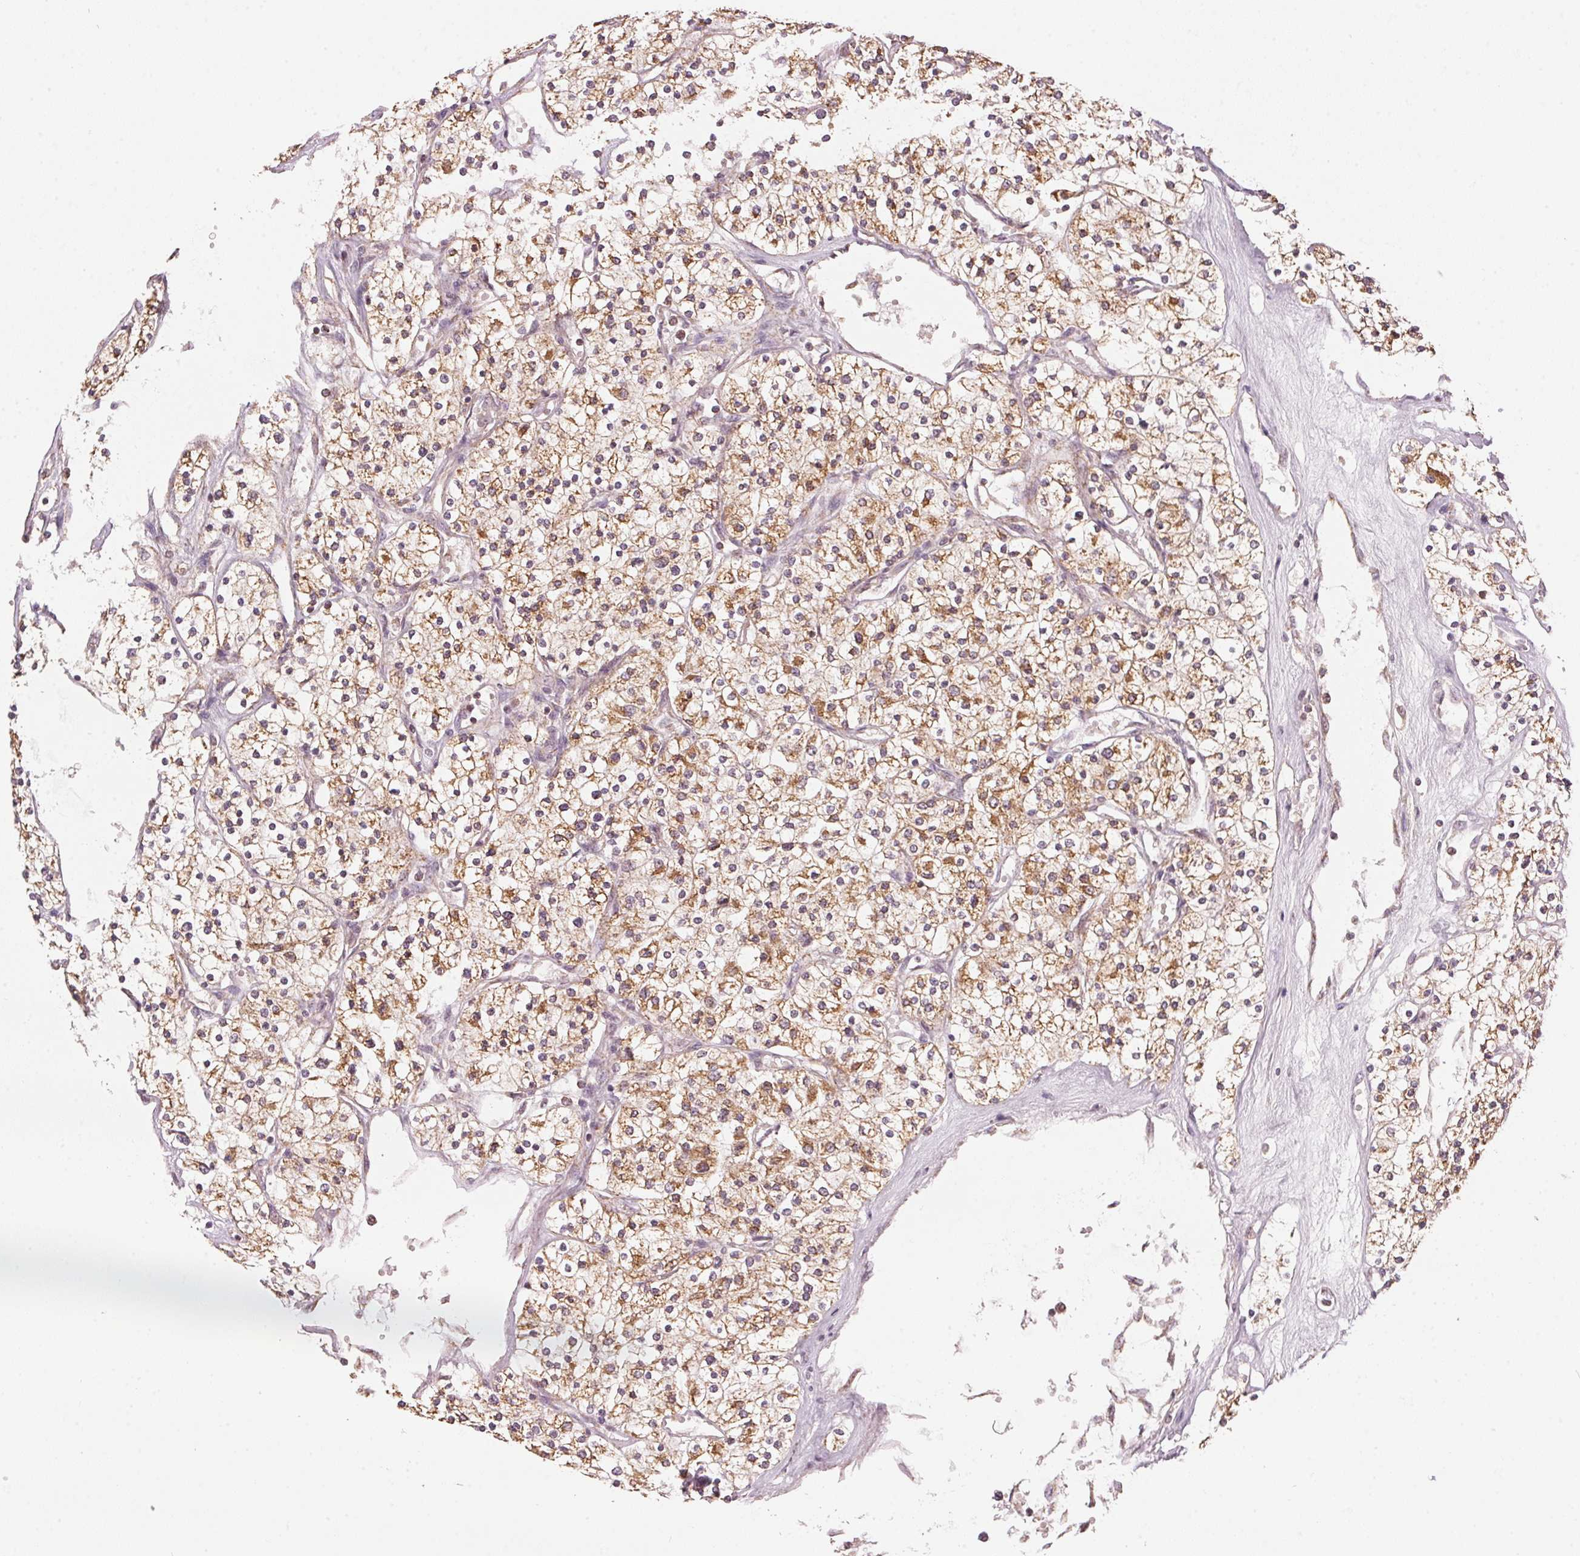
{"staining": {"intensity": "moderate", "quantity": ">75%", "location": "cytoplasmic/membranous"}, "tissue": "renal cancer", "cell_type": "Tumor cells", "image_type": "cancer", "snomed": [{"axis": "morphology", "description": "Adenocarcinoma, NOS"}, {"axis": "topography", "description": "Kidney"}], "caption": "Immunohistochemistry of renal adenocarcinoma reveals medium levels of moderate cytoplasmic/membranous positivity in about >75% of tumor cells.", "gene": "ARHGAP6", "patient": {"sex": "male", "age": 80}}